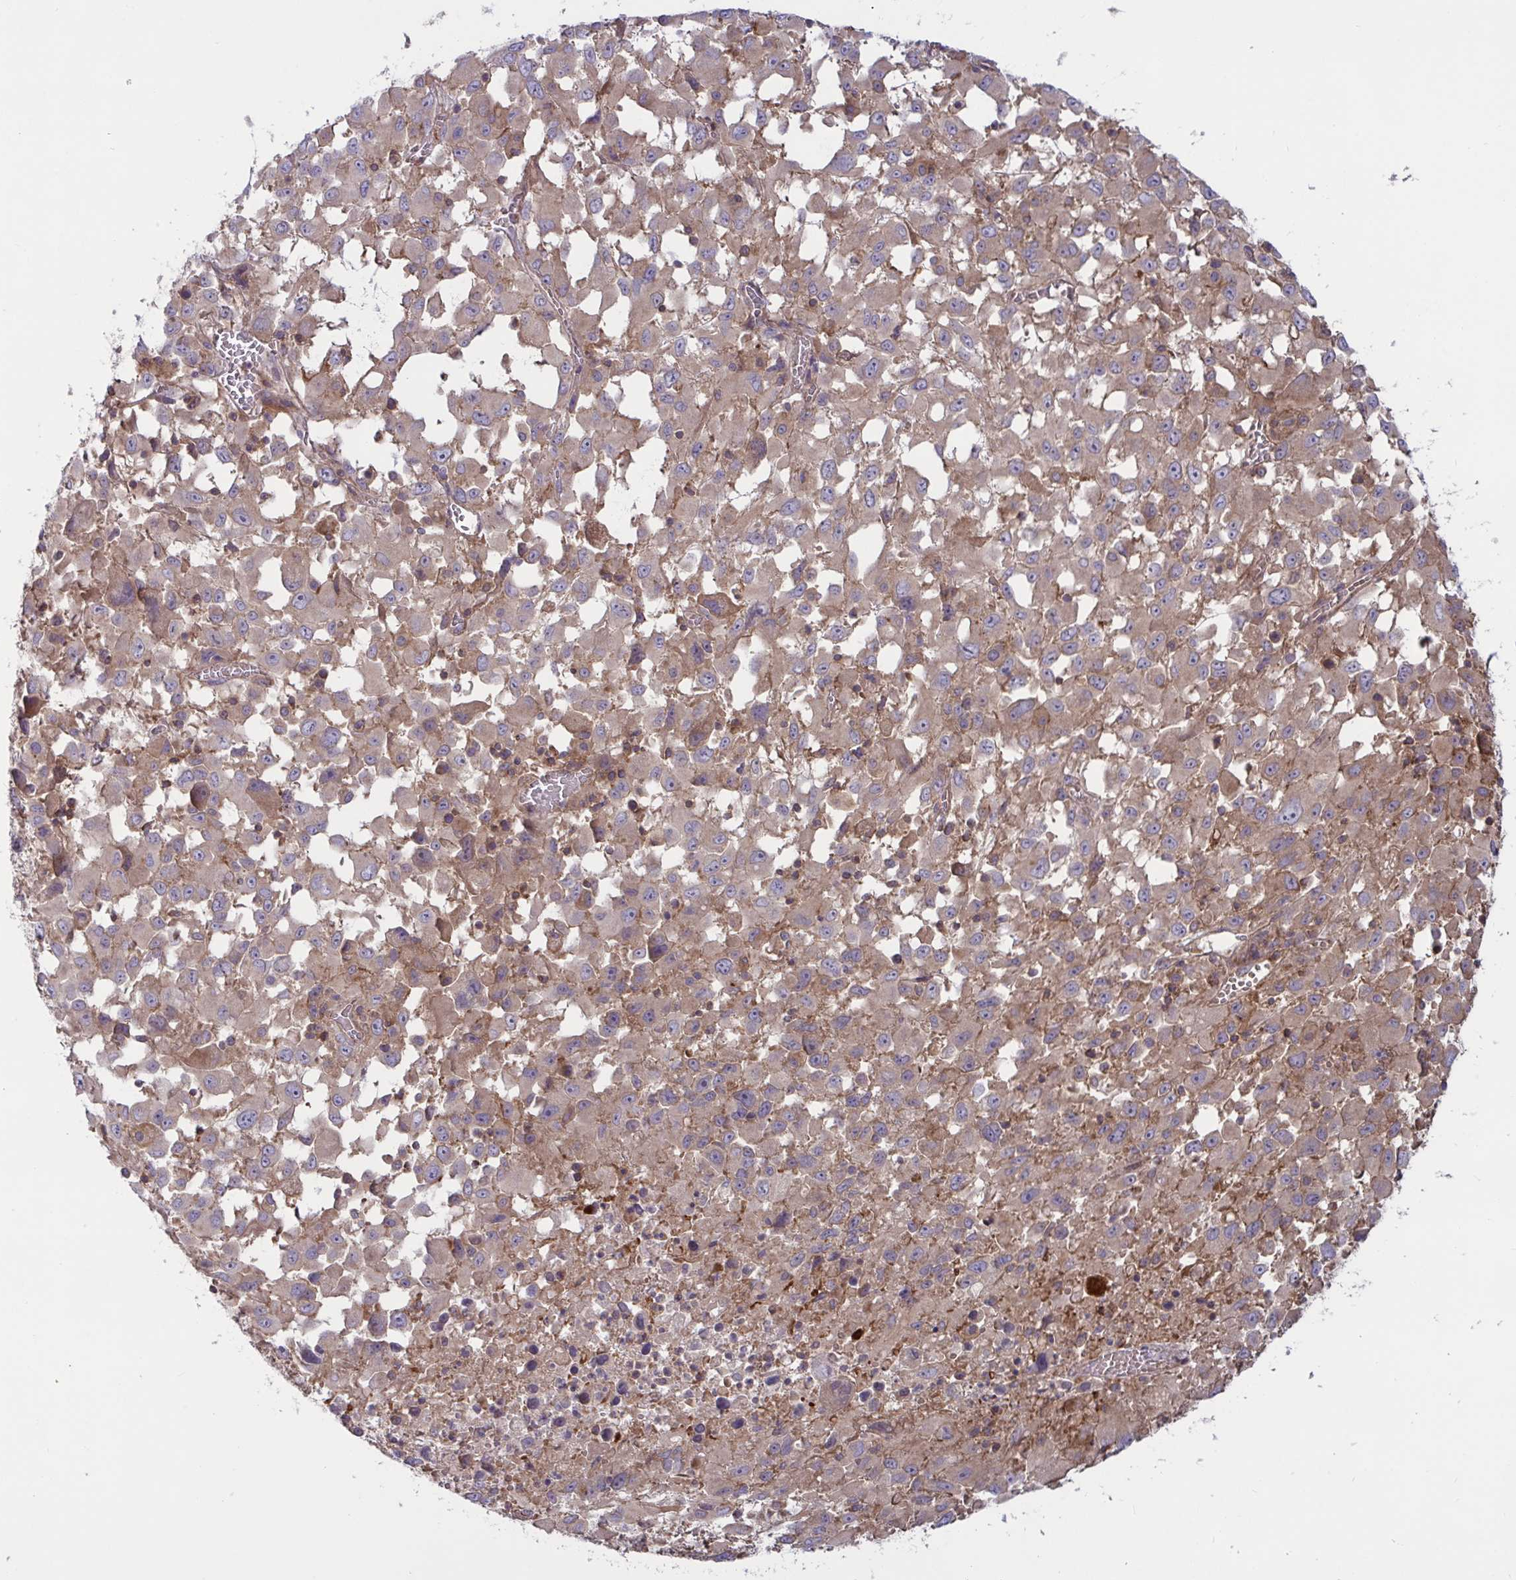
{"staining": {"intensity": "weak", "quantity": ">75%", "location": "cytoplasmic/membranous"}, "tissue": "melanoma", "cell_type": "Tumor cells", "image_type": "cancer", "snomed": [{"axis": "morphology", "description": "Malignant melanoma, Metastatic site"}, {"axis": "topography", "description": "Soft tissue"}], "caption": "A histopathology image of malignant melanoma (metastatic site) stained for a protein shows weak cytoplasmic/membranous brown staining in tumor cells.", "gene": "TANK", "patient": {"sex": "male", "age": 50}}